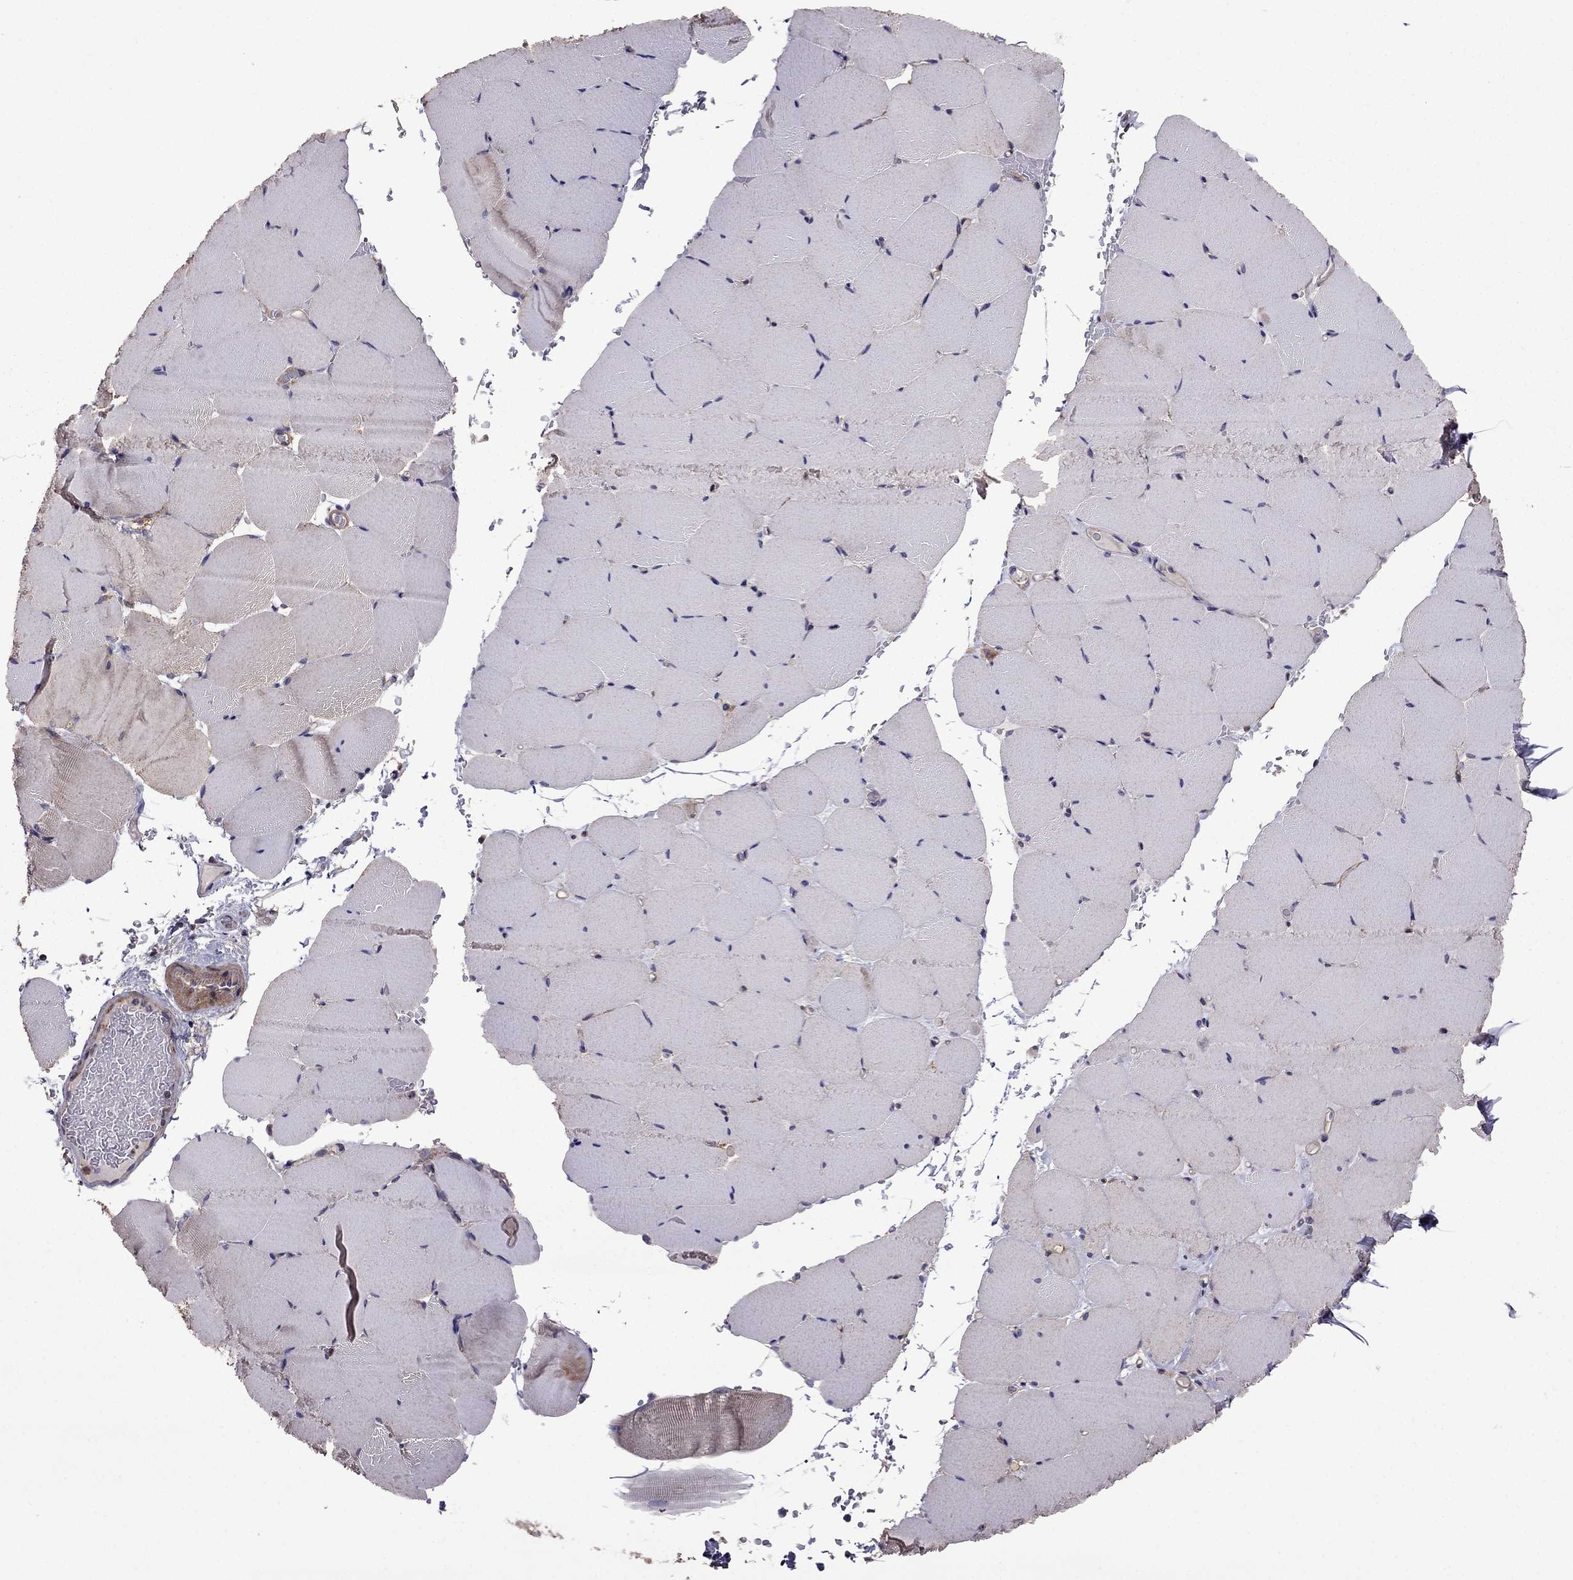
{"staining": {"intensity": "negative", "quantity": "none", "location": "none"}, "tissue": "skeletal muscle", "cell_type": "Myocytes", "image_type": "normal", "snomed": [{"axis": "morphology", "description": "Normal tissue, NOS"}, {"axis": "topography", "description": "Skeletal muscle"}], "caption": "Immunohistochemical staining of normal skeletal muscle reveals no significant expression in myocytes. (DAB IHC with hematoxylin counter stain).", "gene": "ITGB1", "patient": {"sex": "female", "age": 37}}